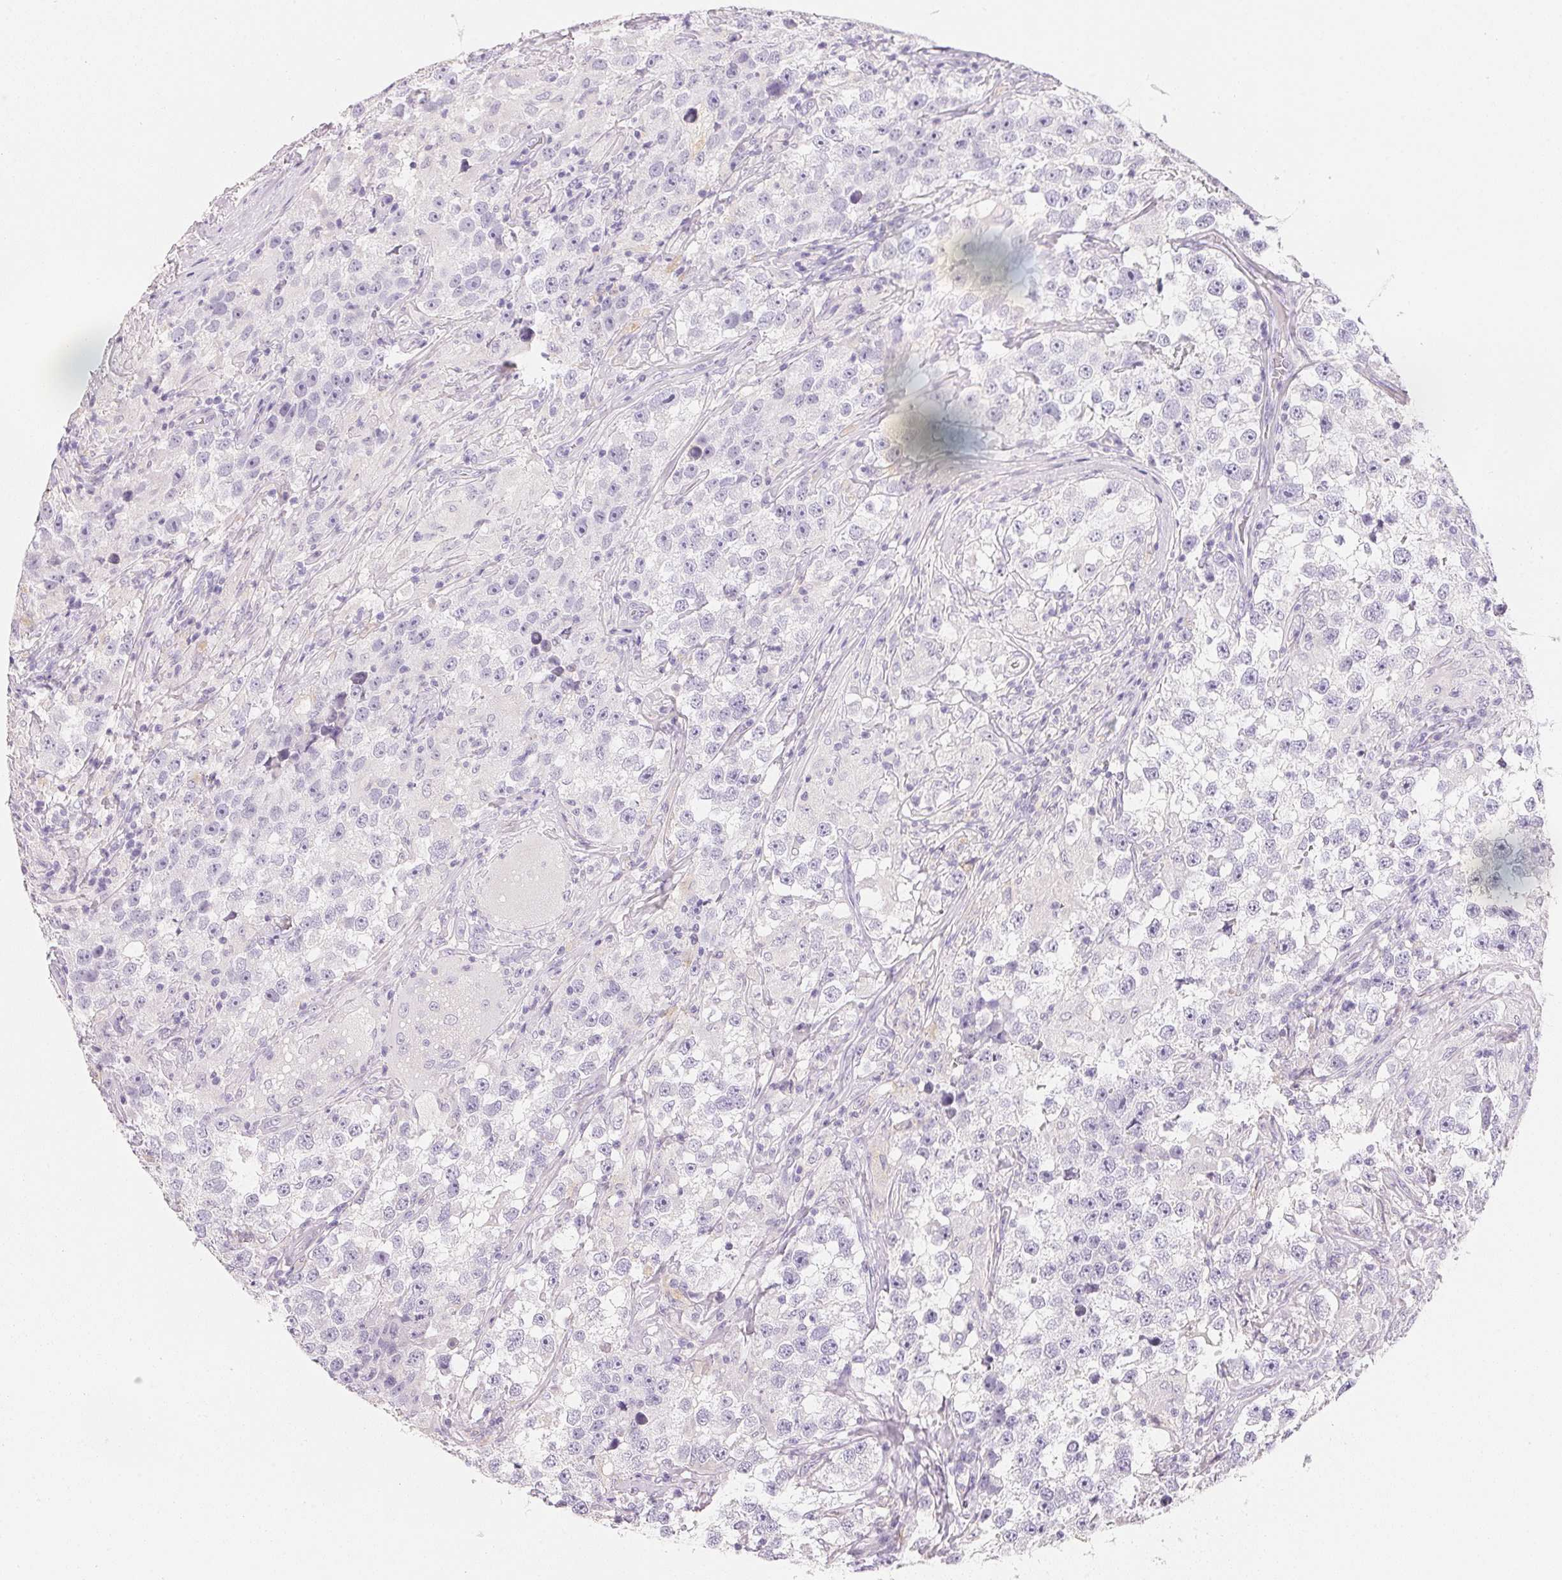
{"staining": {"intensity": "negative", "quantity": "none", "location": "none"}, "tissue": "testis cancer", "cell_type": "Tumor cells", "image_type": "cancer", "snomed": [{"axis": "morphology", "description": "Seminoma, NOS"}, {"axis": "topography", "description": "Testis"}], "caption": "The IHC histopathology image has no significant staining in tumor cells of testis cancer tissue.", "gene": "ACP3", "patient": {"sex": "male", "age": 46}}